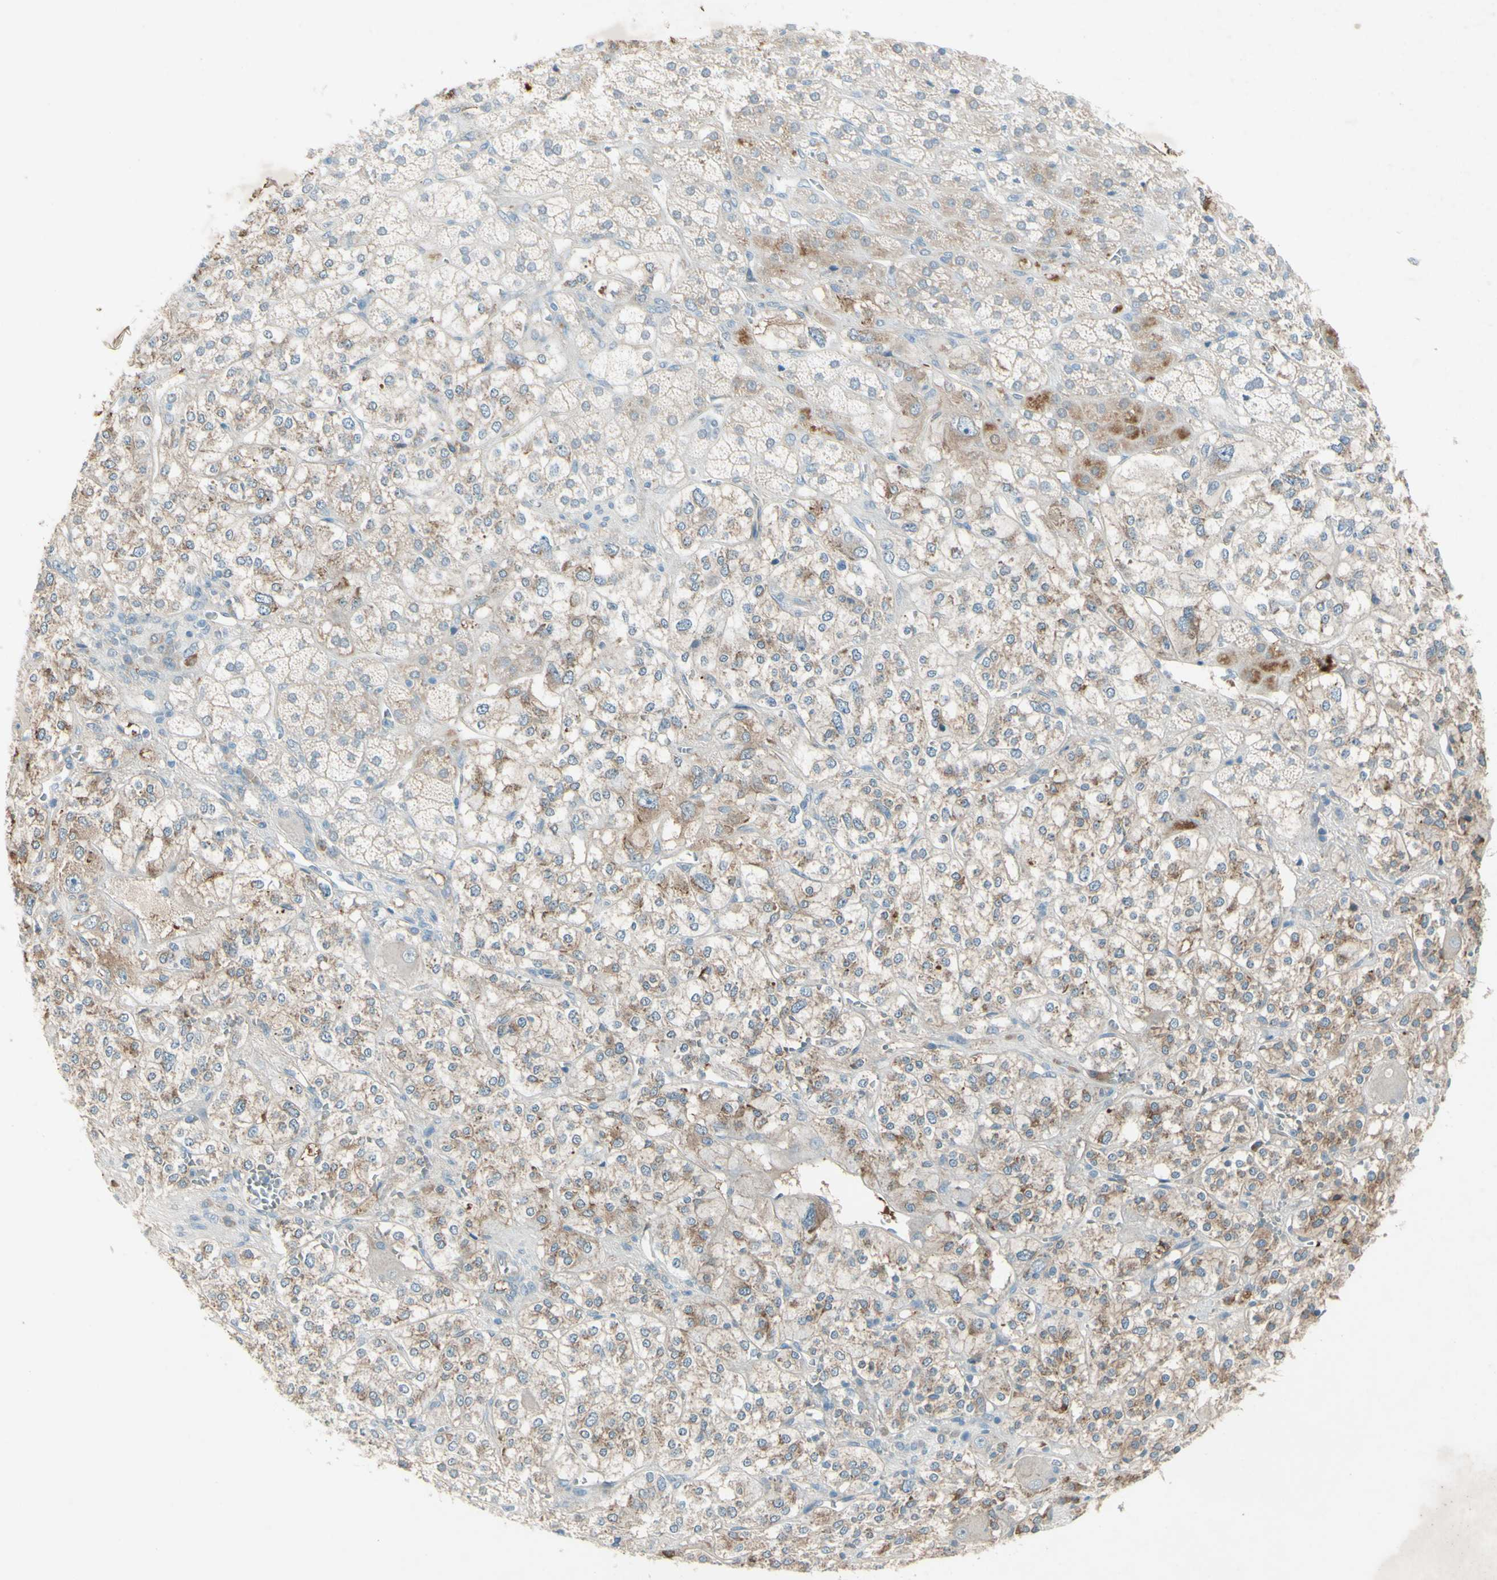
{"staining": {"intensity": "moderate", "quantity": ">75%", "location": "cytoplasmic/membranous"}, "tissue": "adrenal gland", "cell_type": "Glandular cells", "image_type": "normal", "snomed": [{"axis": "morphology", "description": "Normal tissue, NOS"}, {"axis": "topography", "description": "Adrenal gland"}], "caption": "Immunohistochemical staining of benign adrenal gland displays moderate cytoplasmic/membranous protein positivity in about >75% of glandular cells.", "gene": "IL2", "patient": {"sex": "male", "age": 56}}